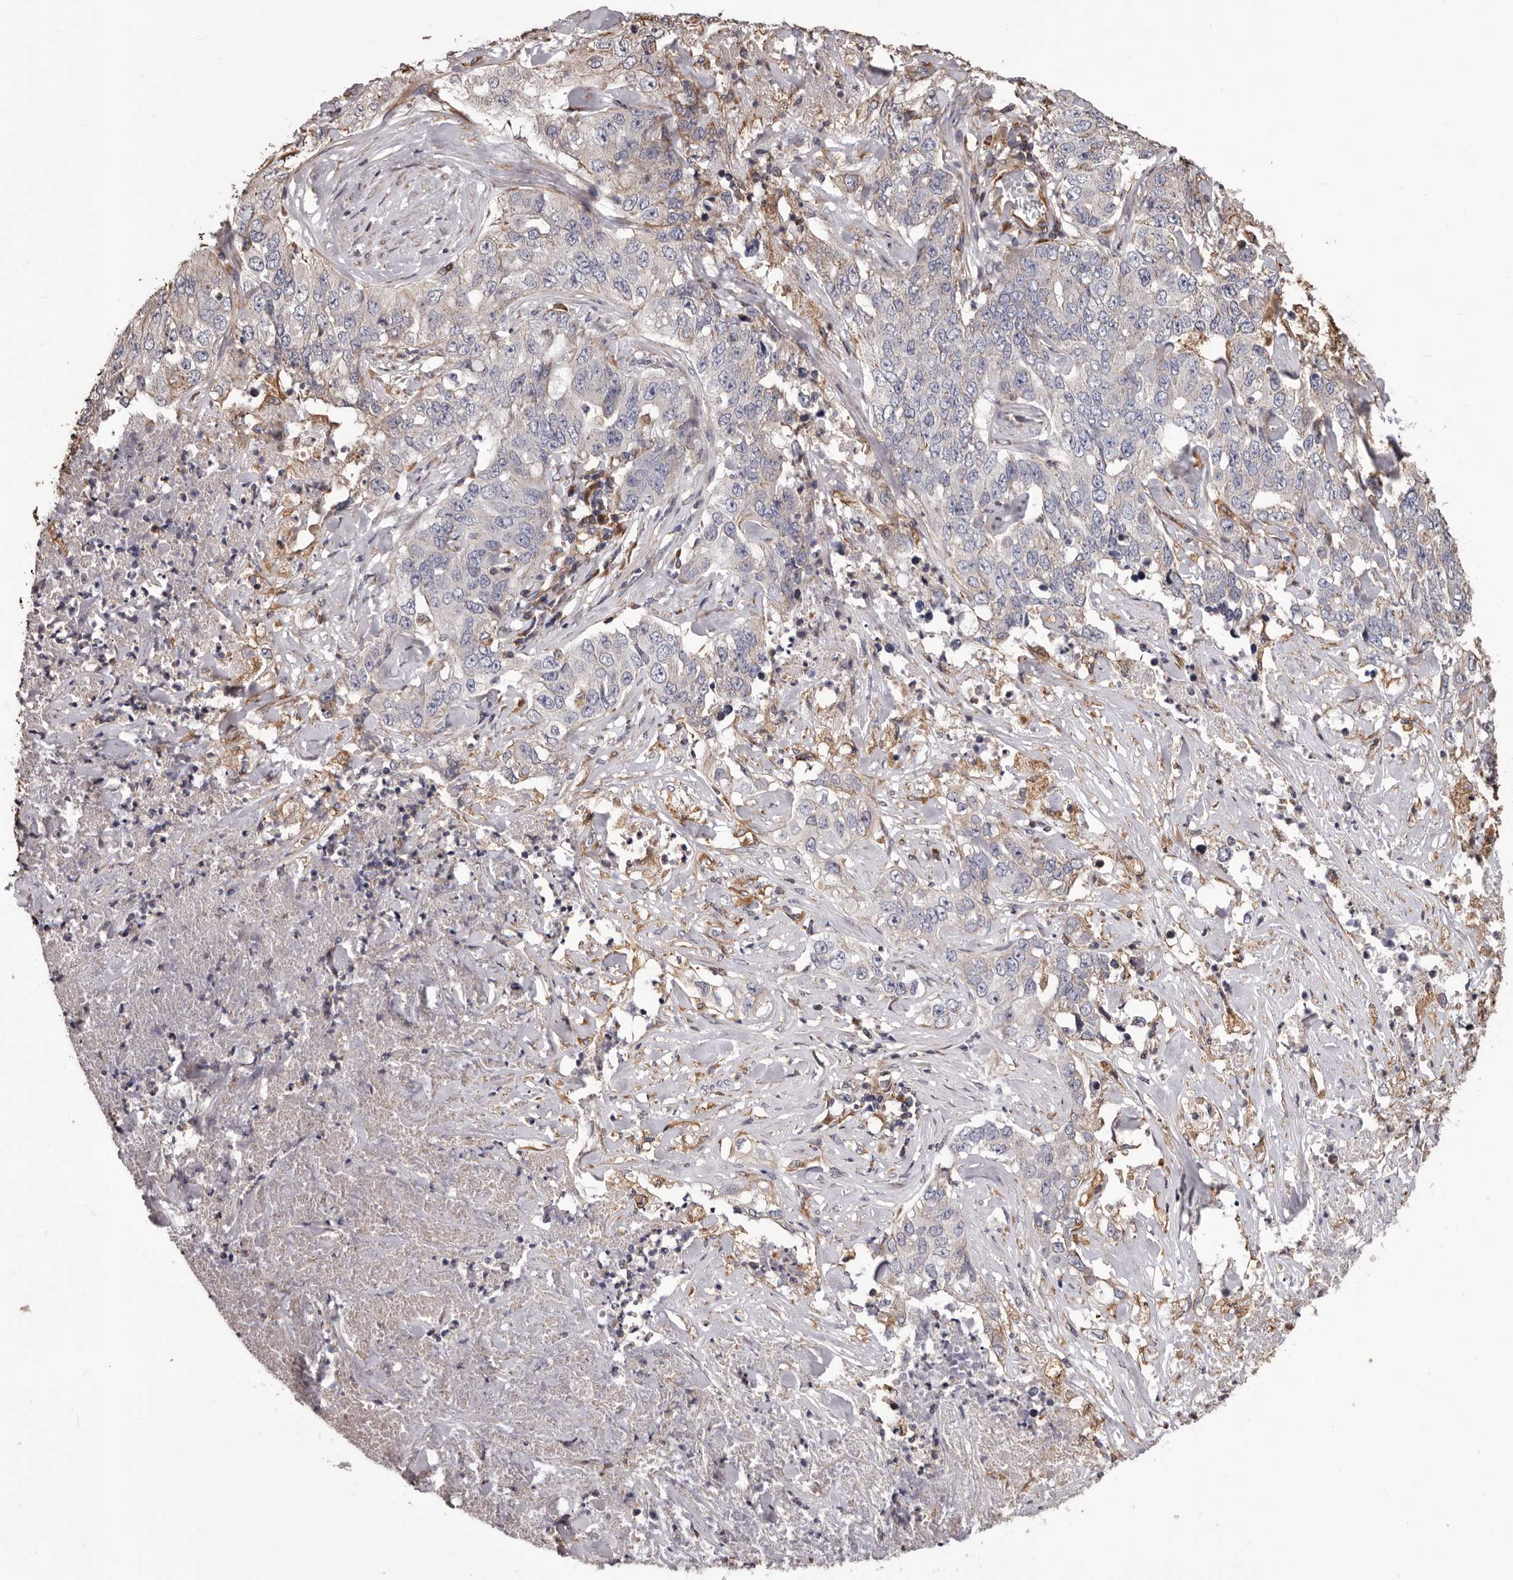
{"staining": {"intensity": "negative", "quantity": "none", "location": "none"}, "tissue": "lung cancer", "cell_type": "Tumor cells", "image_type": "cancer", "snomed": [{"axis": "morphology", "description": "Adenocarcinoma, NOS"}, {"axis": "topography", "description": "Lung"}], "caption": "This is an immunohistochemistry (IHC) photomicrograph of lung adenocarcinoma. There is no expression in tumor cells.", "gene": "CEP104", "patient": {"sex": "female", "age": 51}}